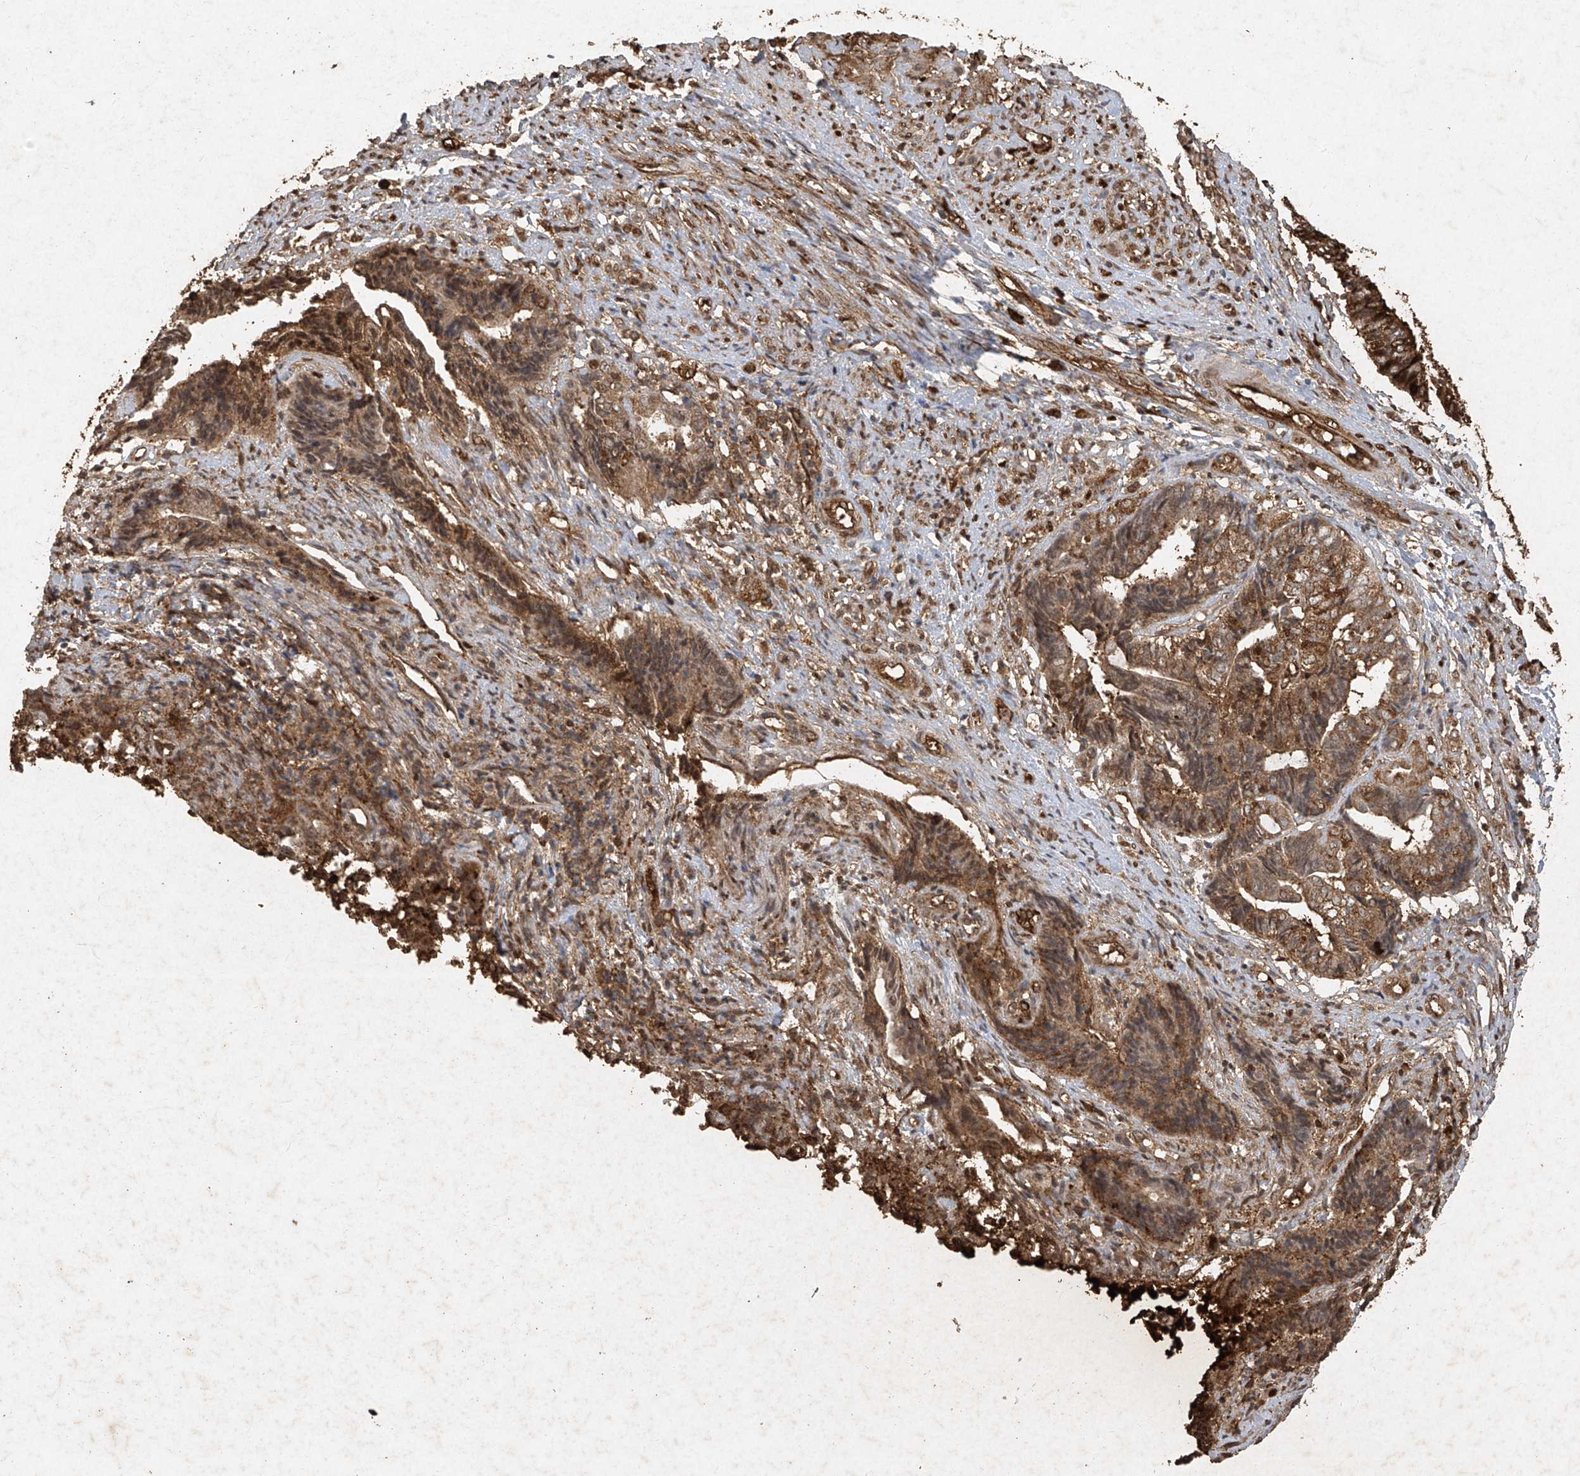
{"staining": {"intensity": "moderate", "quantity": ">75%", "location": "cytoplasmic/membranous"}, "tissue": "endometrial cancer", "cell_type": "Tumor cells", "image_type": "cancer", "snomed": [{"axis": "morphology", "description": "Adenocarcinoma, NOS"}, {"axis": "topography", "description": "Uterus"}, {"axis": "topography", "description": "Endometrium"}], "caption": "Endometrial adenocarcinoma stained for a protein (brown) displays moderate cytoplasmic/membranous positive positivity in about >75% of tumor cells.", "gene": "ATRIP", "patient": {"sex": "female", "age": 70}}